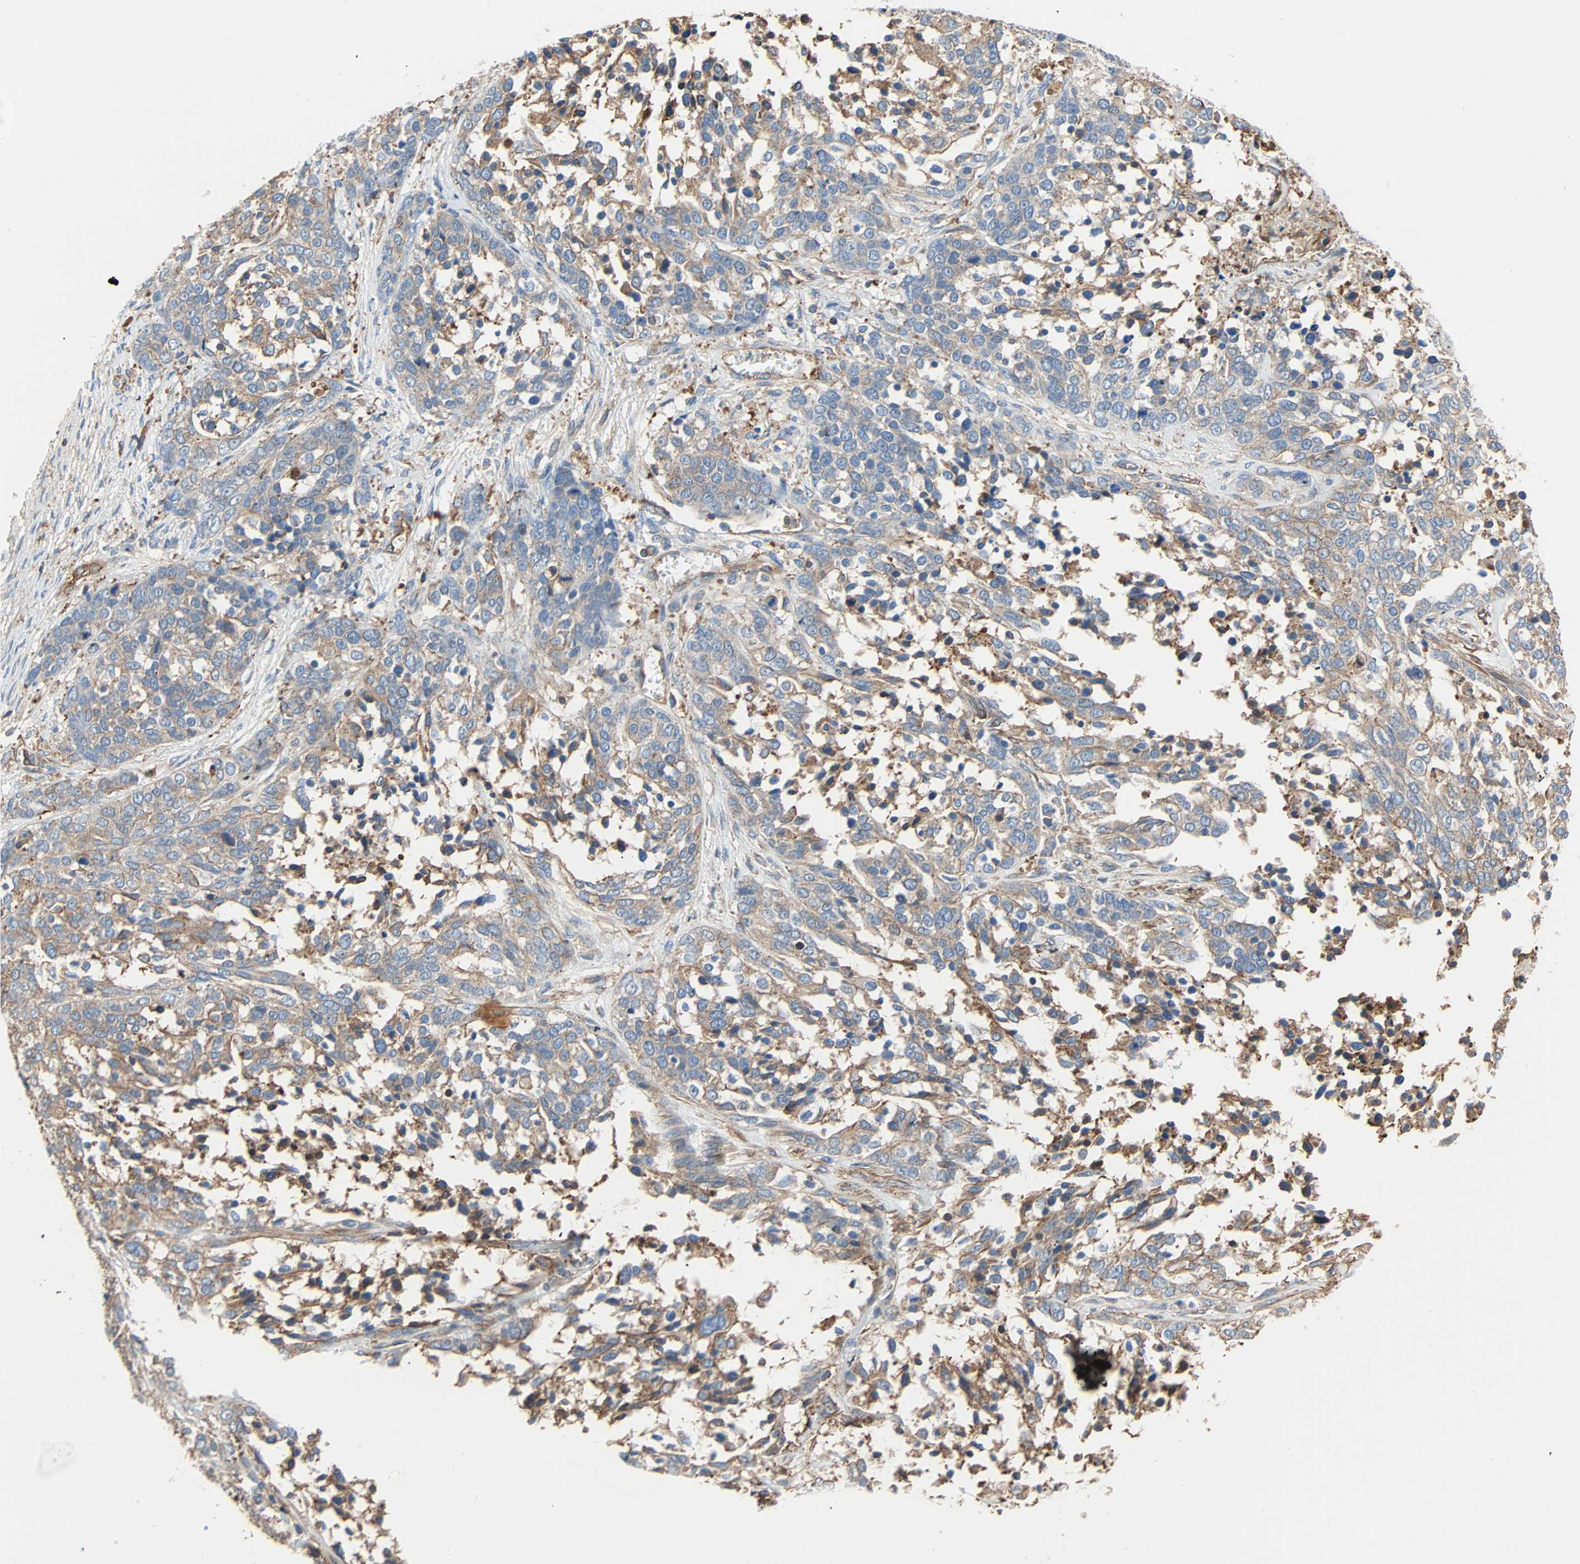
{"staining": {"intensity": "weak", "quantity": "25%-75%", "location": "cytoplasmic/membranous"}, "tissue": "ovarian cancer", "cell_type": "Tumor cells", "image_type": "cancer", "snomed": [{"axis": "morphology", "description": "Cystadenocarcinoma, serous, NOS"}, {"axis": "topography", "description": "Ovary"}], "caption": "Immunohistochemical staining of human ovarian cancer displays weak cytoplasmic/membranous protein positivity in approximately 25%-75% of tumor cells.", "gene": "GALNT10", "patient": {"sex": "female", "age": 44}}